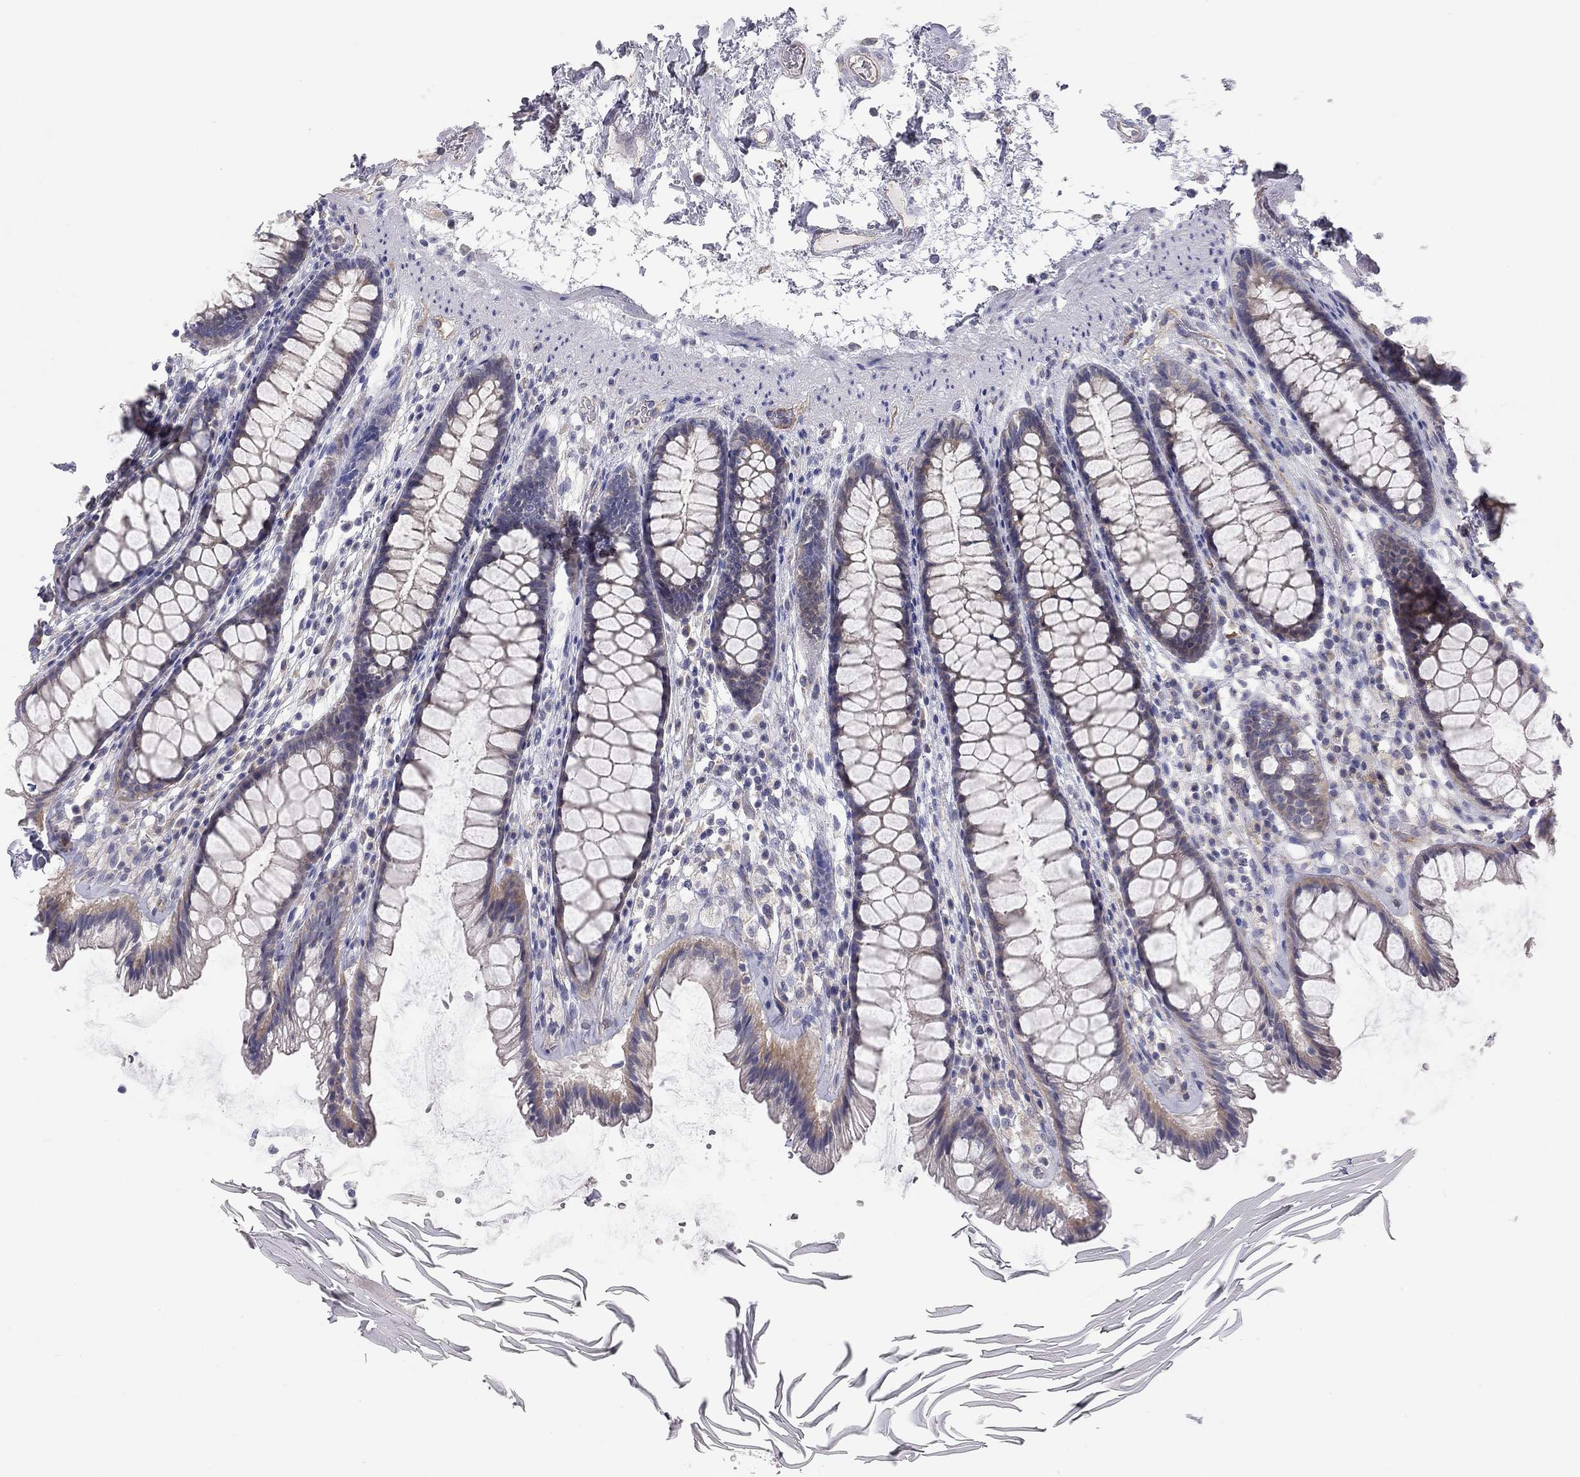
{"staining": {"intensity": "moderate", "quantity": "<25%", "location": "cytoplasmic/membranous"}, "tissue": "rectum", "cell_type": "Glandular cells", "image_type": "normal", "snomed": [{"axis": "morphology", "description": "Normal tissue, NOS"}, {"axis": "topography", "description": "Rectum"}], "caption": "Immunohistochemistry micrograph of normal human rectum stained for a protein (brown), which demonstrates low levels of moderate cytoplasmic/membranous positivity in about <25% of glandular cells.", "gene": "GPRC5B", "patient": {"sex": "male", "age": 72}}